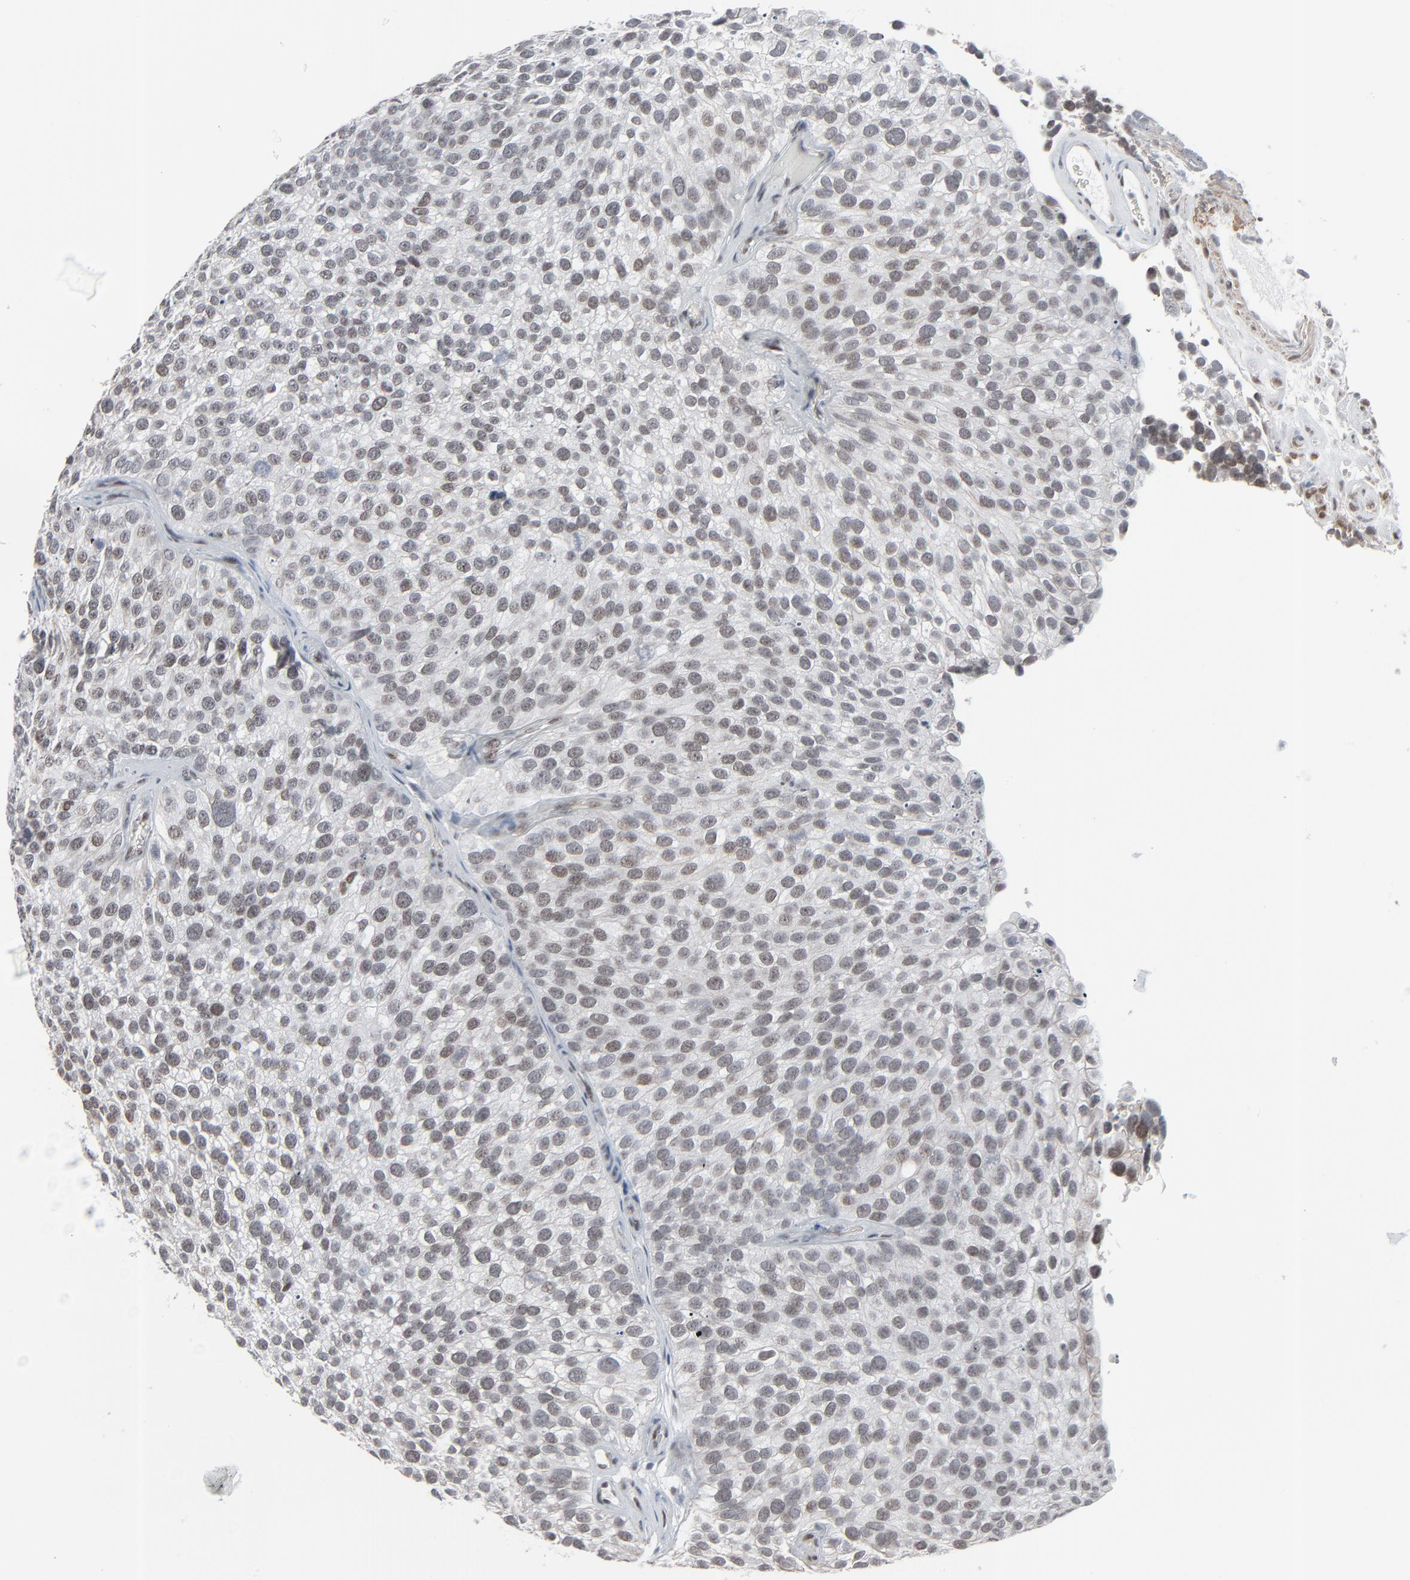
{"staining": {"intensity": "weak", "quantity": "<25%", "location": "nuclear"}, "tissue": "urothelial cancer", "cell_type": "Tumor cells", "image_type": "cancer", "snomed": [{"axis": "morphology", "description": "Urothelial carcinoma, High grade"}, {"axis": "topography", "description": "Urinary bladder"}], "caption": "Immunohistochemistry (IHC) of human high-grade urothelial carcinoma demonstrates no expression in tumor cells.", "gene": "FBXO28", "patient": {"sex": "male", "age": 72}}